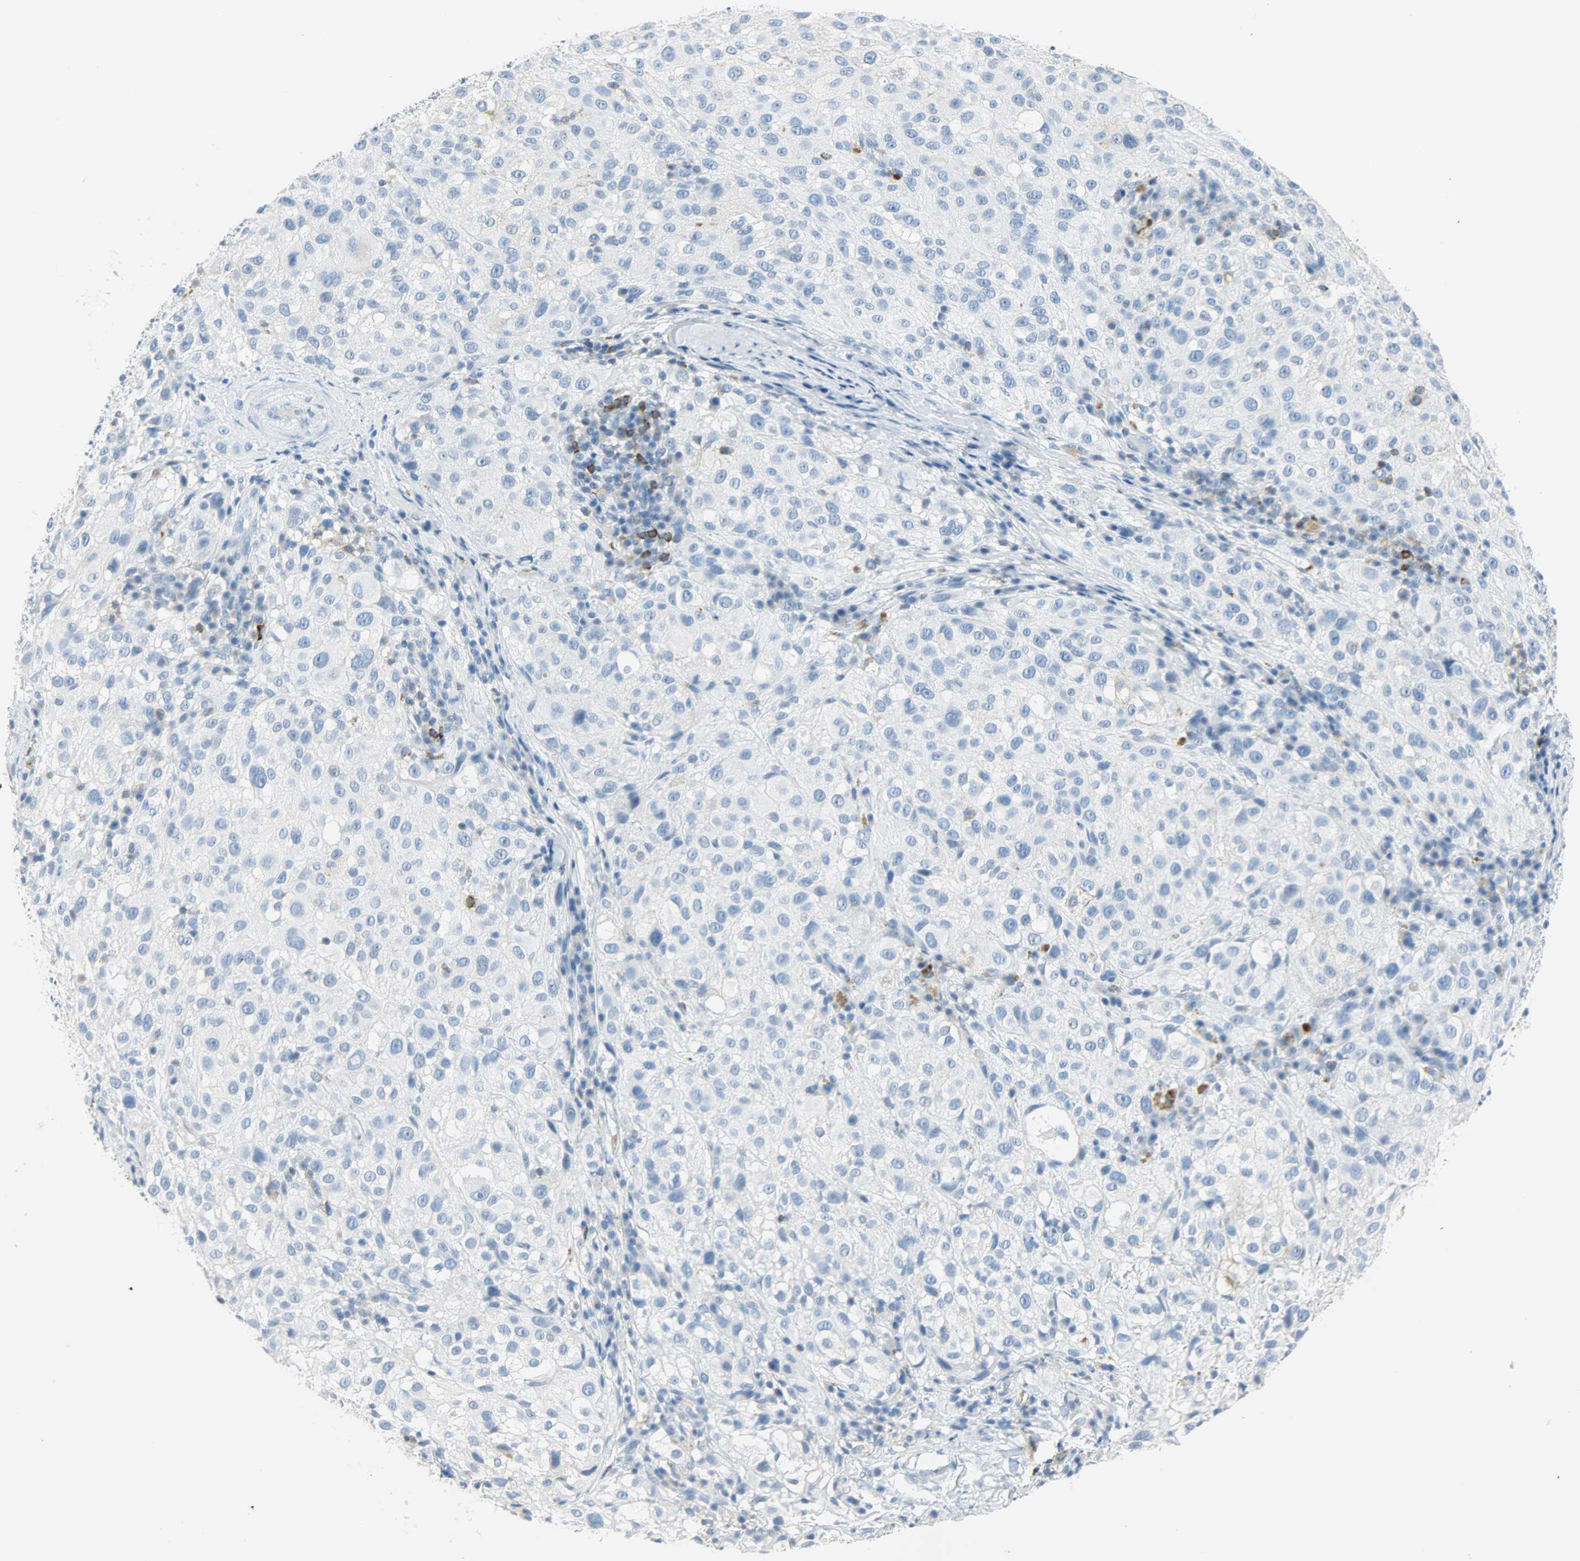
{"staining": {"intensity": "negative", "quantity": "none", "location": "none"}, "tissue": "melanoma", "cell_type": "Tumor cells", "image_type": "cancer", "snomed": [{"axis": "morphology", "description": "Necrosis, NOS"}, {"axis": "morphology", "description": "Malignant melanoma, NOS"}, {"axis": "topography", "description": "Skin"}], "caption": "Immunohistochemical staining of human malignant melanoma exhibits no significant staining in tumor cells.", "gene": "PTPN6", "patient": {"sex": "female", "age": 87}}